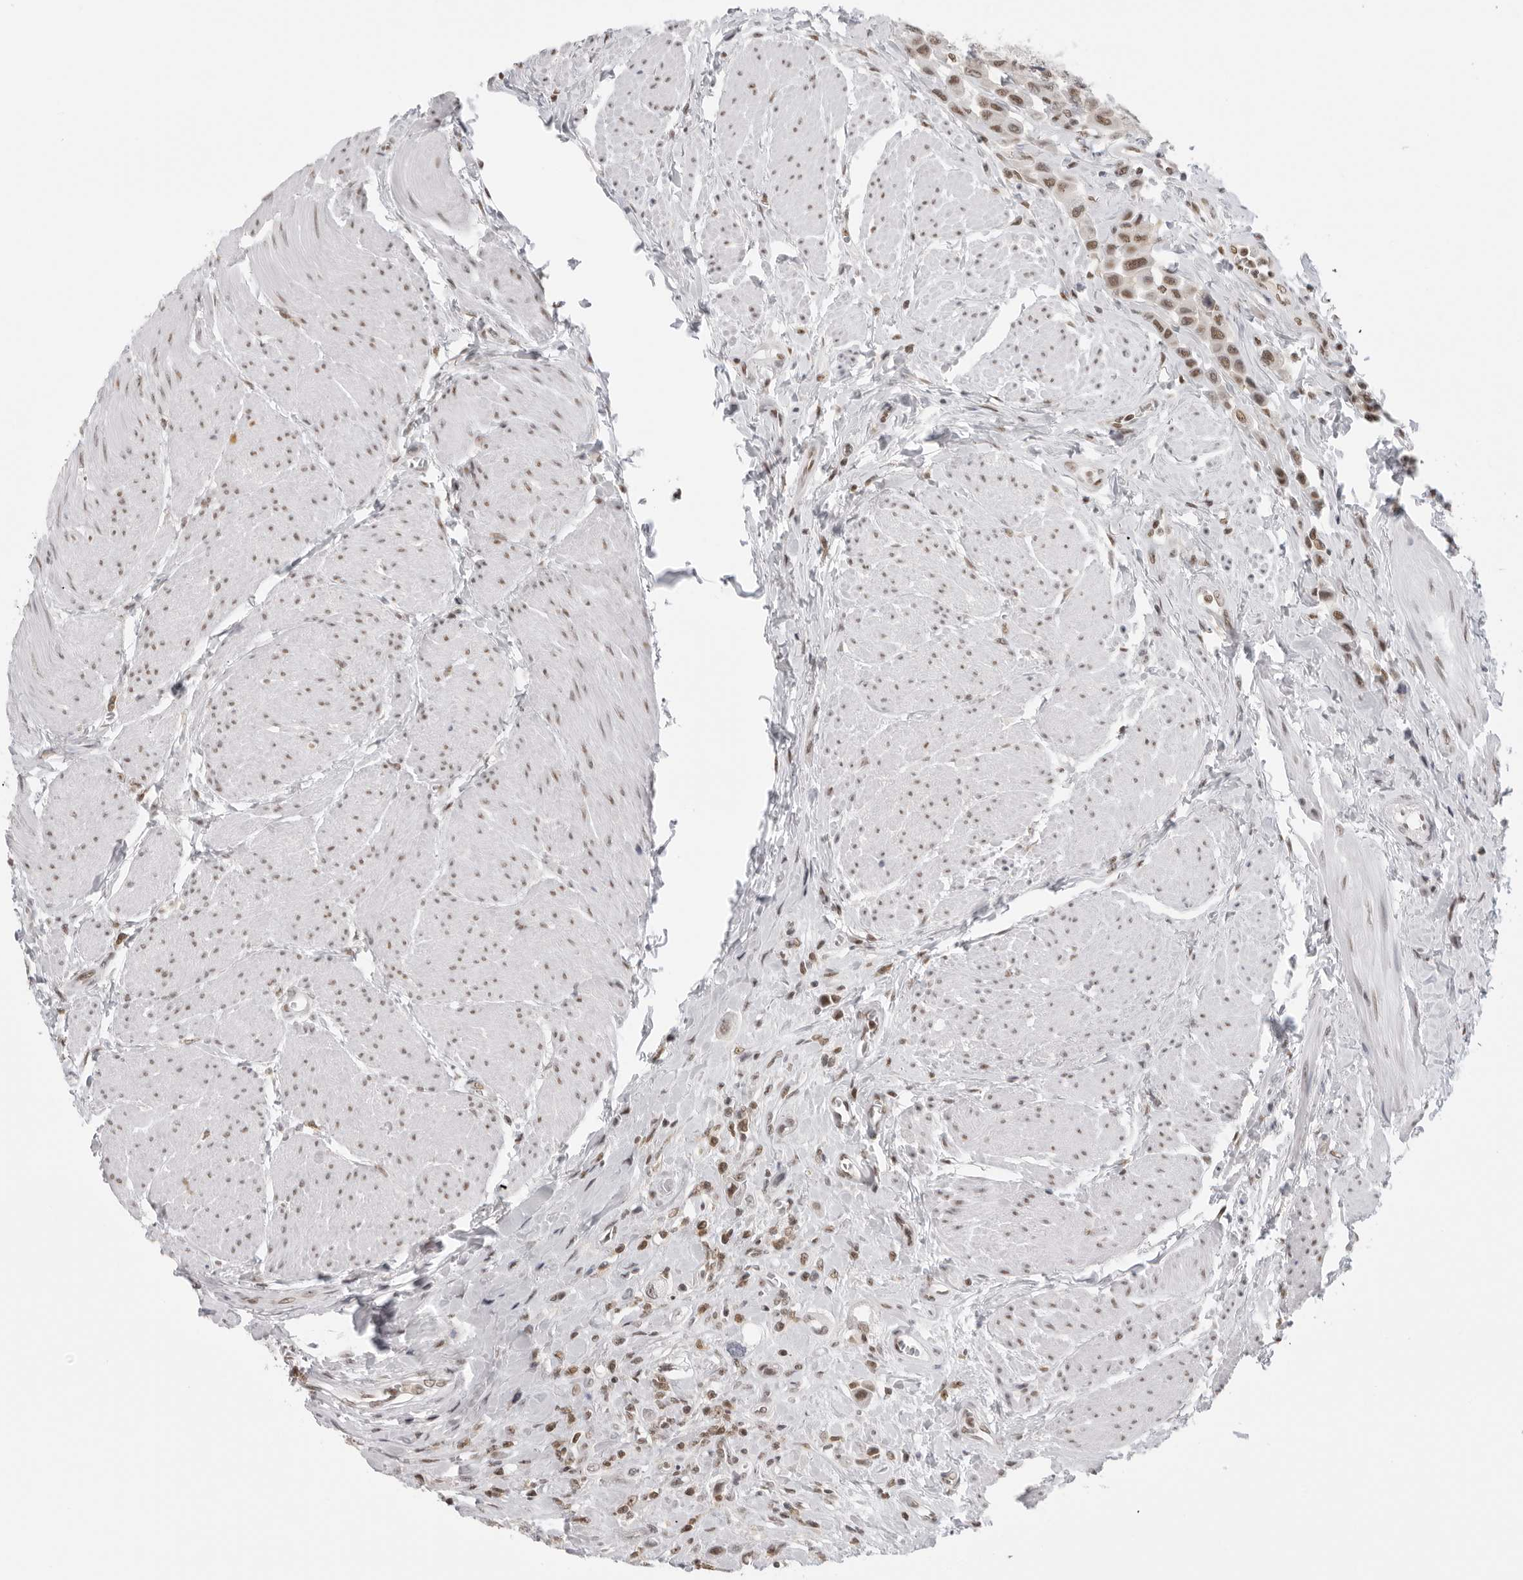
{"staining": {"intensity": "moderate", "quantity": ">75%", "location": "nuclear"}, "tissue": "urothelial cancer", "cell_type": "Tumor cells", "image_type": "cancer", "snomed": [{"axis": "morphology", "description": "Urothelial carcinoma, High grade"}, {"axis": "topography", "description": "Urinary bladder"}], "caption": "High-grade urothelial carcinoma stained with a brown dye demonstrates moderate nuclear positive expression in about >75% of tumor cells.", "gene": "RPA2", "patient": {"sex": "male", "age": 50}}